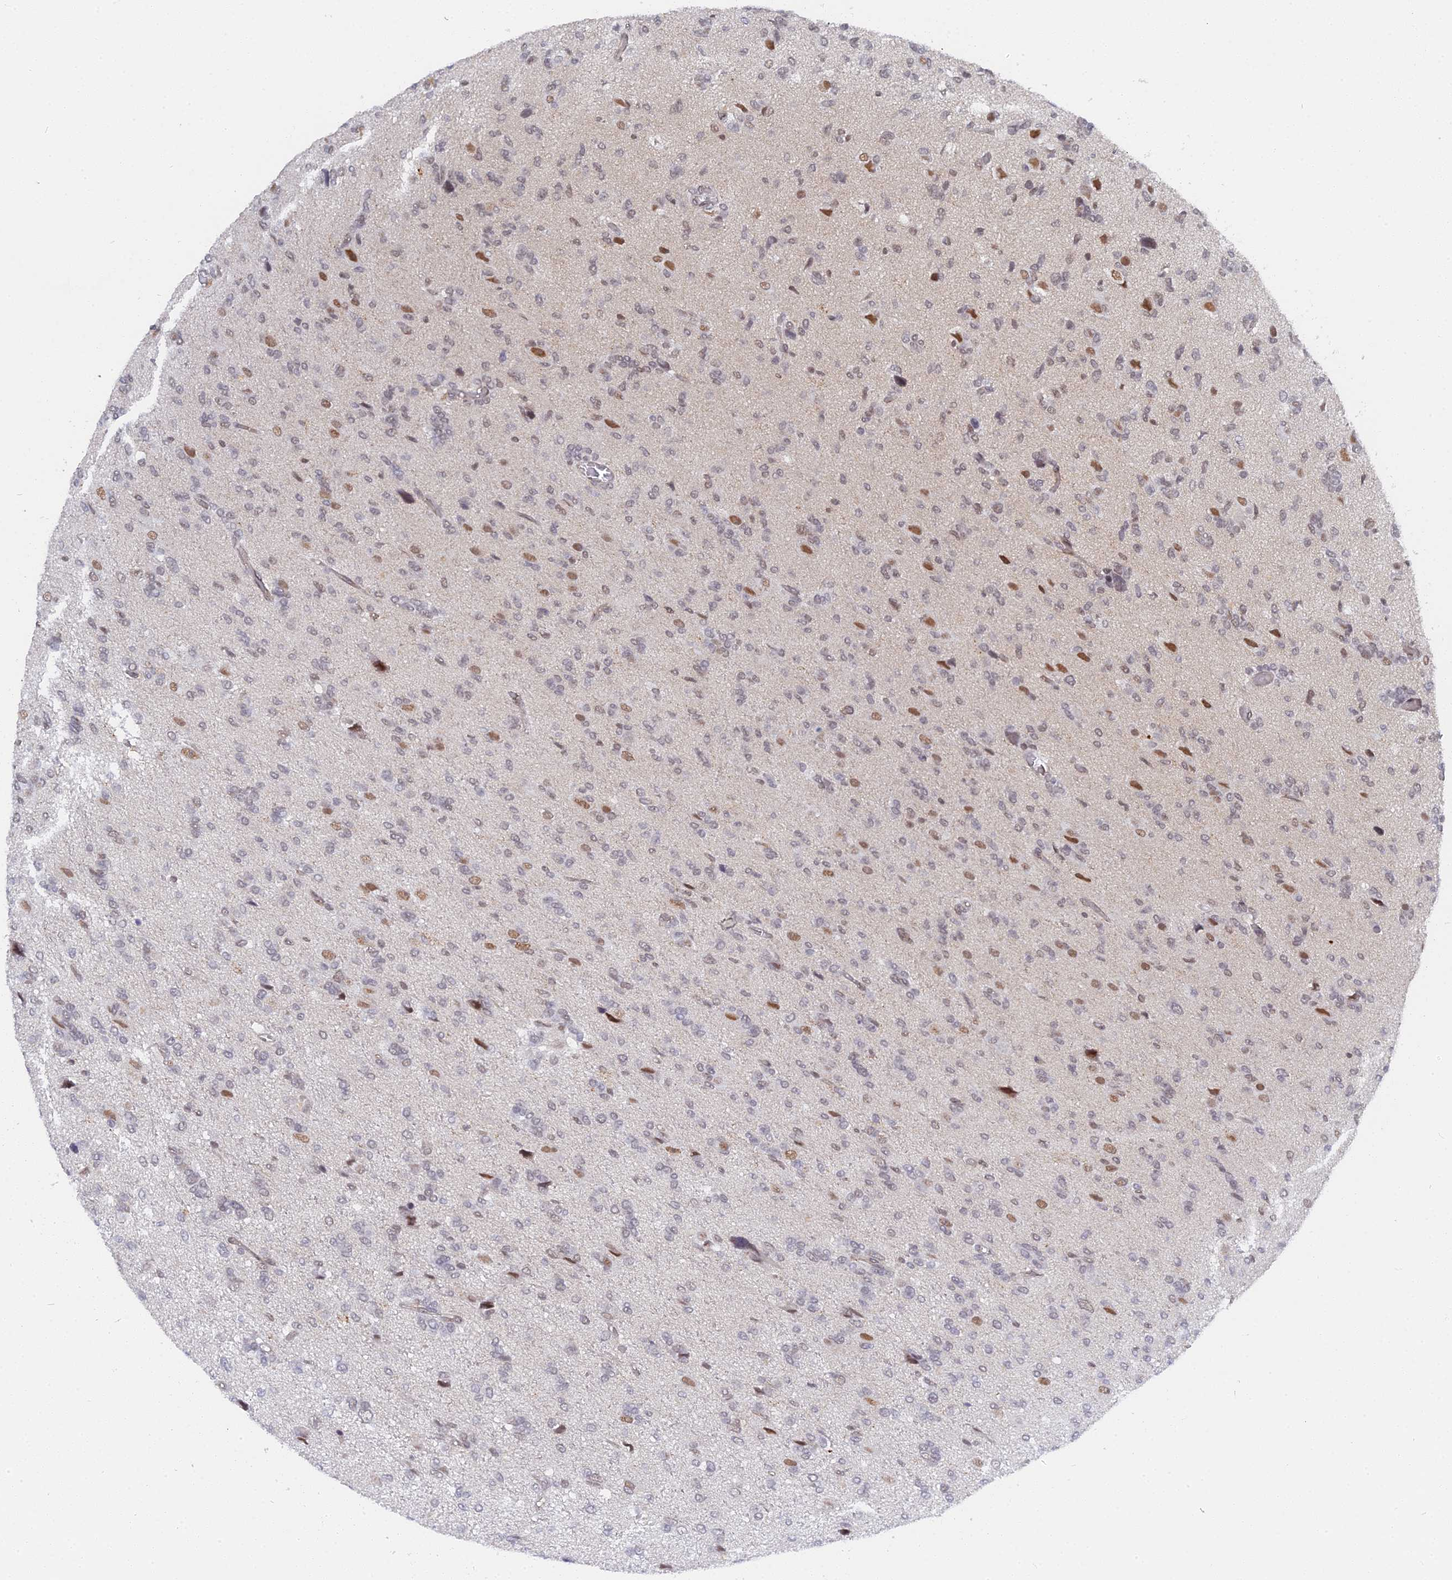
{"staining": {"intensity": "moderate", "quantity": "<25%", "location": "nuclear"}, "tissue": "glioma", "cell_type": "Tumor cells", "image_type": "cancer", "snomed": [{"axis": "morphology", "description": "Glioma, malignant, High grade"}, {"axis": "topography", "description": "Brain"}], "caption": "Immunohistochemical staining of human malignant glioma (high-grade) shows low levels of moderate nuclear protein staining in about <25% of tumor cells.", "gene": "CCDC85A", "patient": {"sex": "female", "age": 59}}